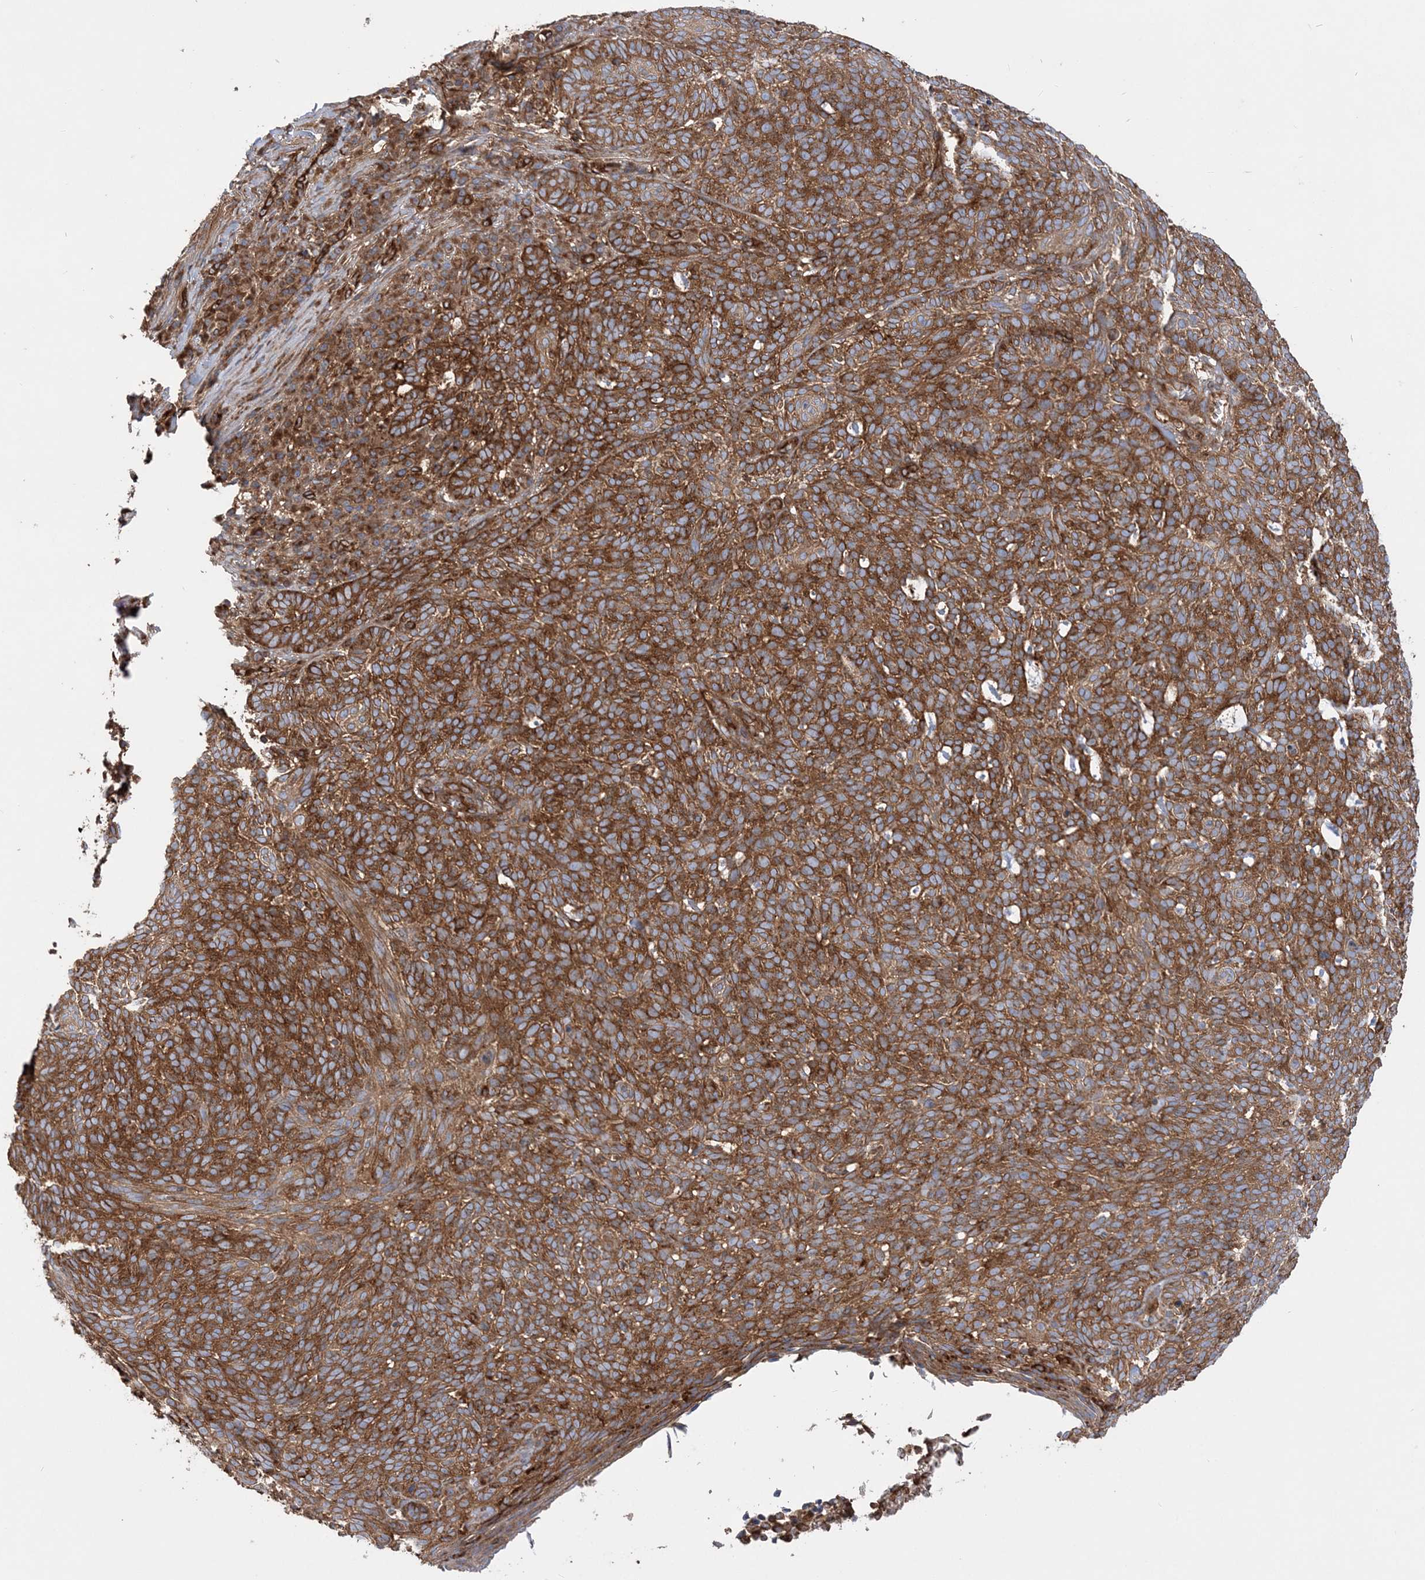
{"staining": {"intensity": "strong", "quantity": ">75%", "location": "cytoplasmic/membranous"}, "tissue": "skin cancer", "cell_type": "Tumor cells", "image_type": "cancer", "snomed": [{"axis": "morphology", "description": "Squamous cell carcinoma, NOS"}, {"axis": "topography", "description": "Skin"}], "caption": "Skin squamous cell carcinoma was stained to show a protein in brown. There is high levels of strong cytoplasmic/membranous expression in approximately >75% of tumor cells.", "gene": "TBC1D5", "patient": {"sex": "female", "age": 90}}